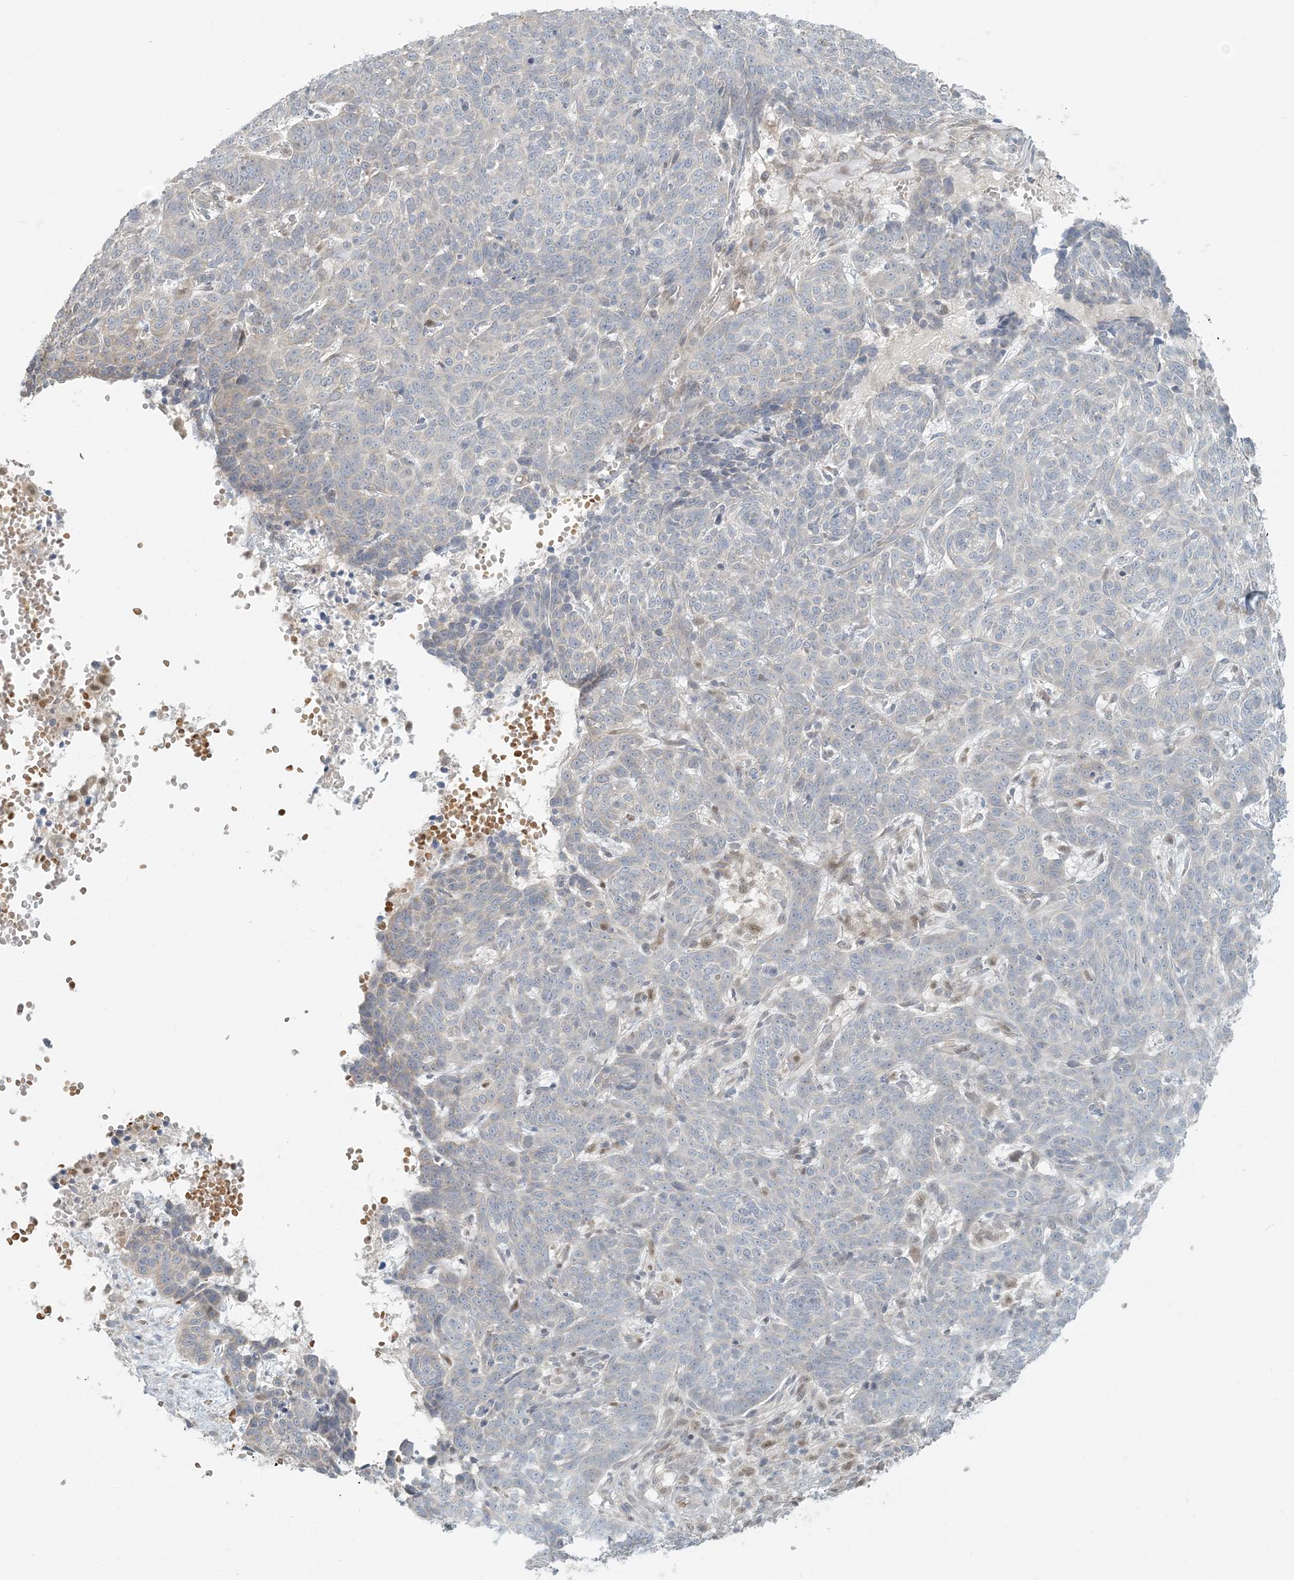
{"staining": {"intensity": "negative", "quantity": "none", "location": "none"}, "tissue": "skin cancer", "cell_type": "Tumor cells", "image_type": "cancer", "snomed": [{"axis": "morphology", "description": "Basal cell carcinoma"}, {"axis": "topography", "description": "Skin"}], "caption": "DAB immunohistochemical staining of human basal cell carcinoma (skin) shows no significant staining in tumor cells. (Stains: DAB (3,3'-diaminobenzidine) immunohistochemistry (IHC) with hematoxylin counter stain, Microscopy: brightfield microscopy at high magnification).", "gene": "CTDNEP1", "patient": {"sex": "male", "age": 85}}